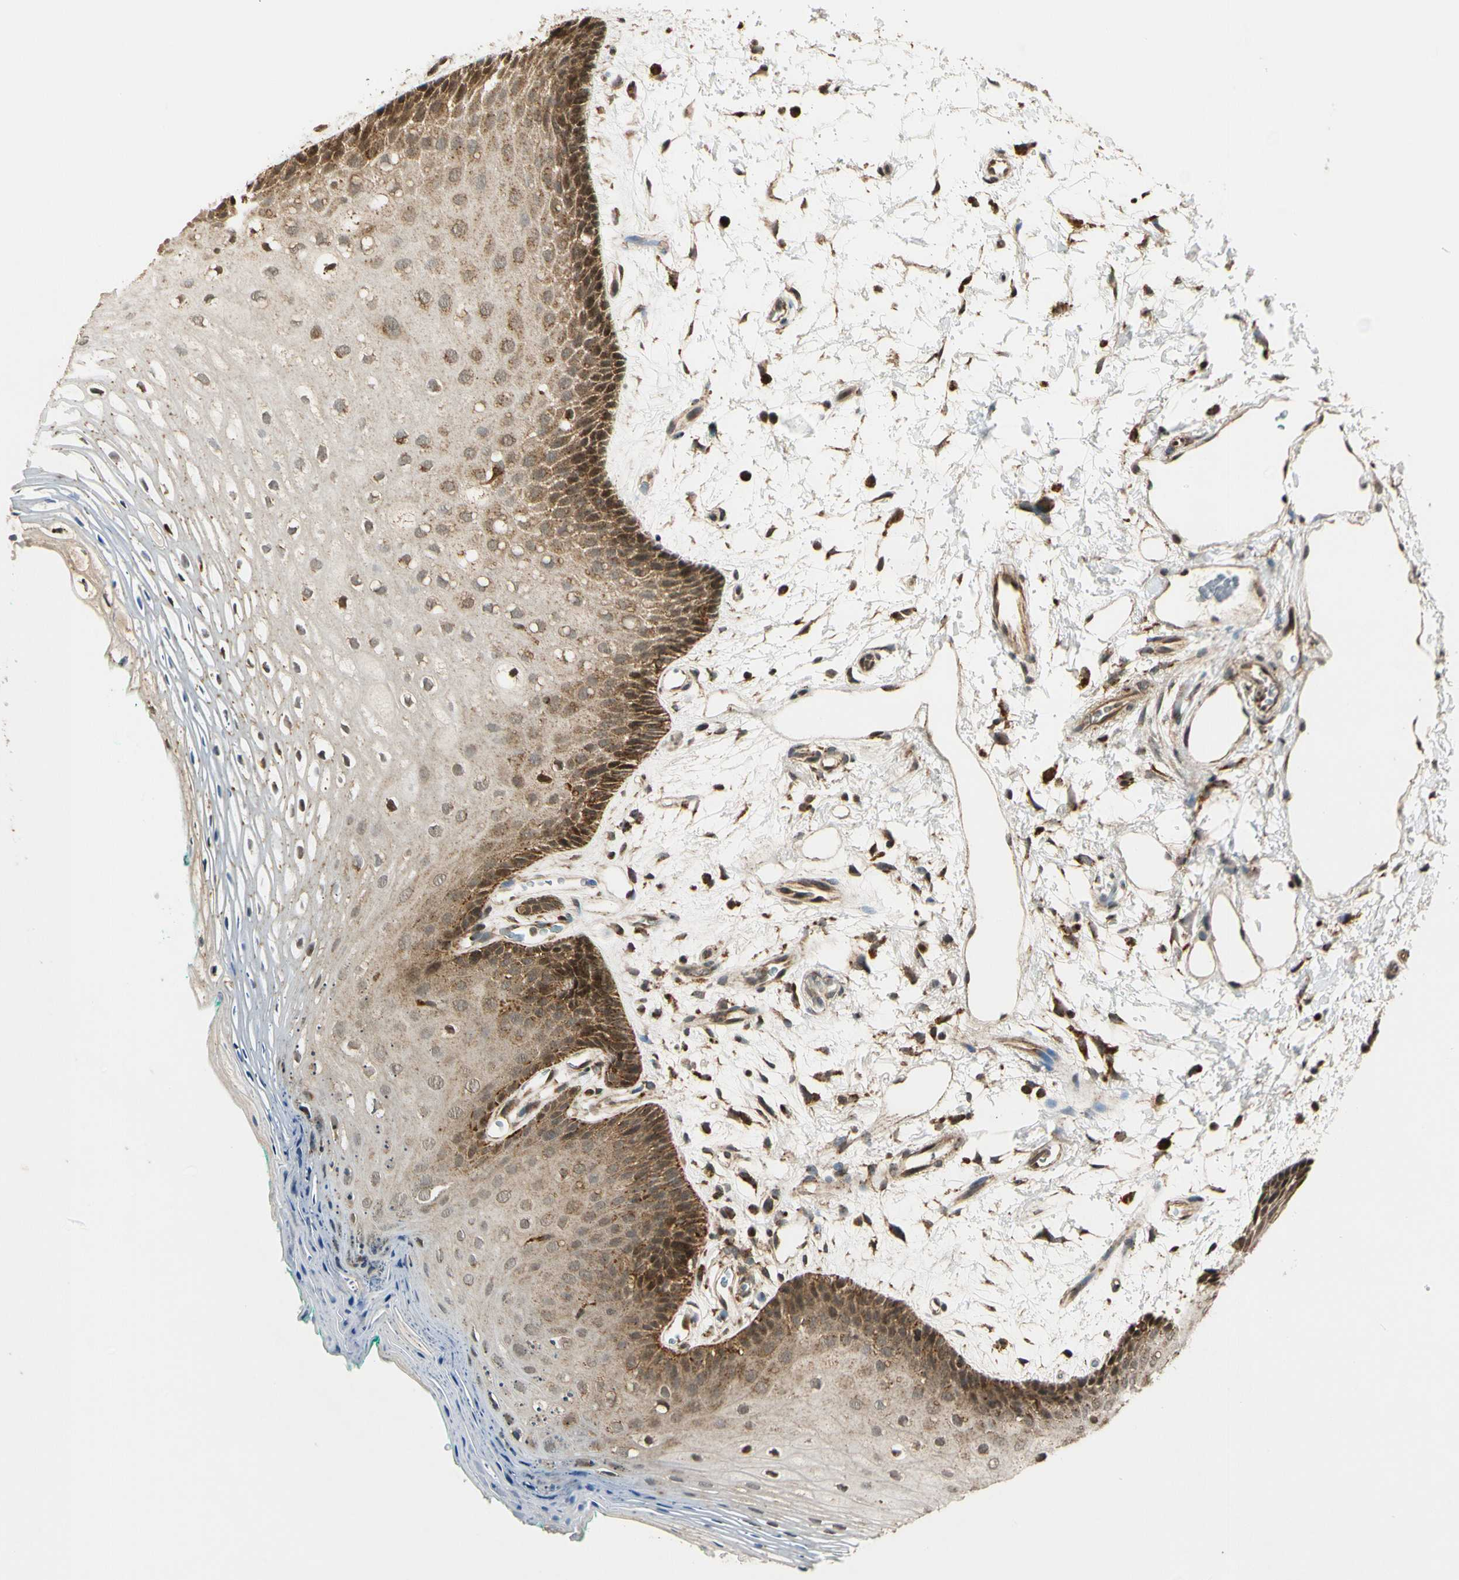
{"staining": {"intensity": "moderate", "quantity": "25%-75%", "location": "cytoplasmic/membranous,nuclear"}, "tissue": "oral mucosa", "cell_type": "Squamous epithelial cells", "image_type": "normal", "snomed": [{"axis": "morphology", "description": "Normal tissue, NOS"}, {"axis": "topography", "description": "Skeletal muscle"}, {"axis": "topography", "description": "Oral tissue"}, {"axis": "topography", "description": "Peripheral nerve tissue"}], "caption": "Squamous epithelial cells show moderate cytoplasmic/membranous,nuclear expression in about 25%-75% of cells in benign oral mucosa. The staining was performed using DAB to visualize the protein expression in brown, while the nuclei were stained in blue with hematoxylin (Magnification: 20x).", "gene": "LAMTOR1", "patient": {"sex": "female", "age": 84}}